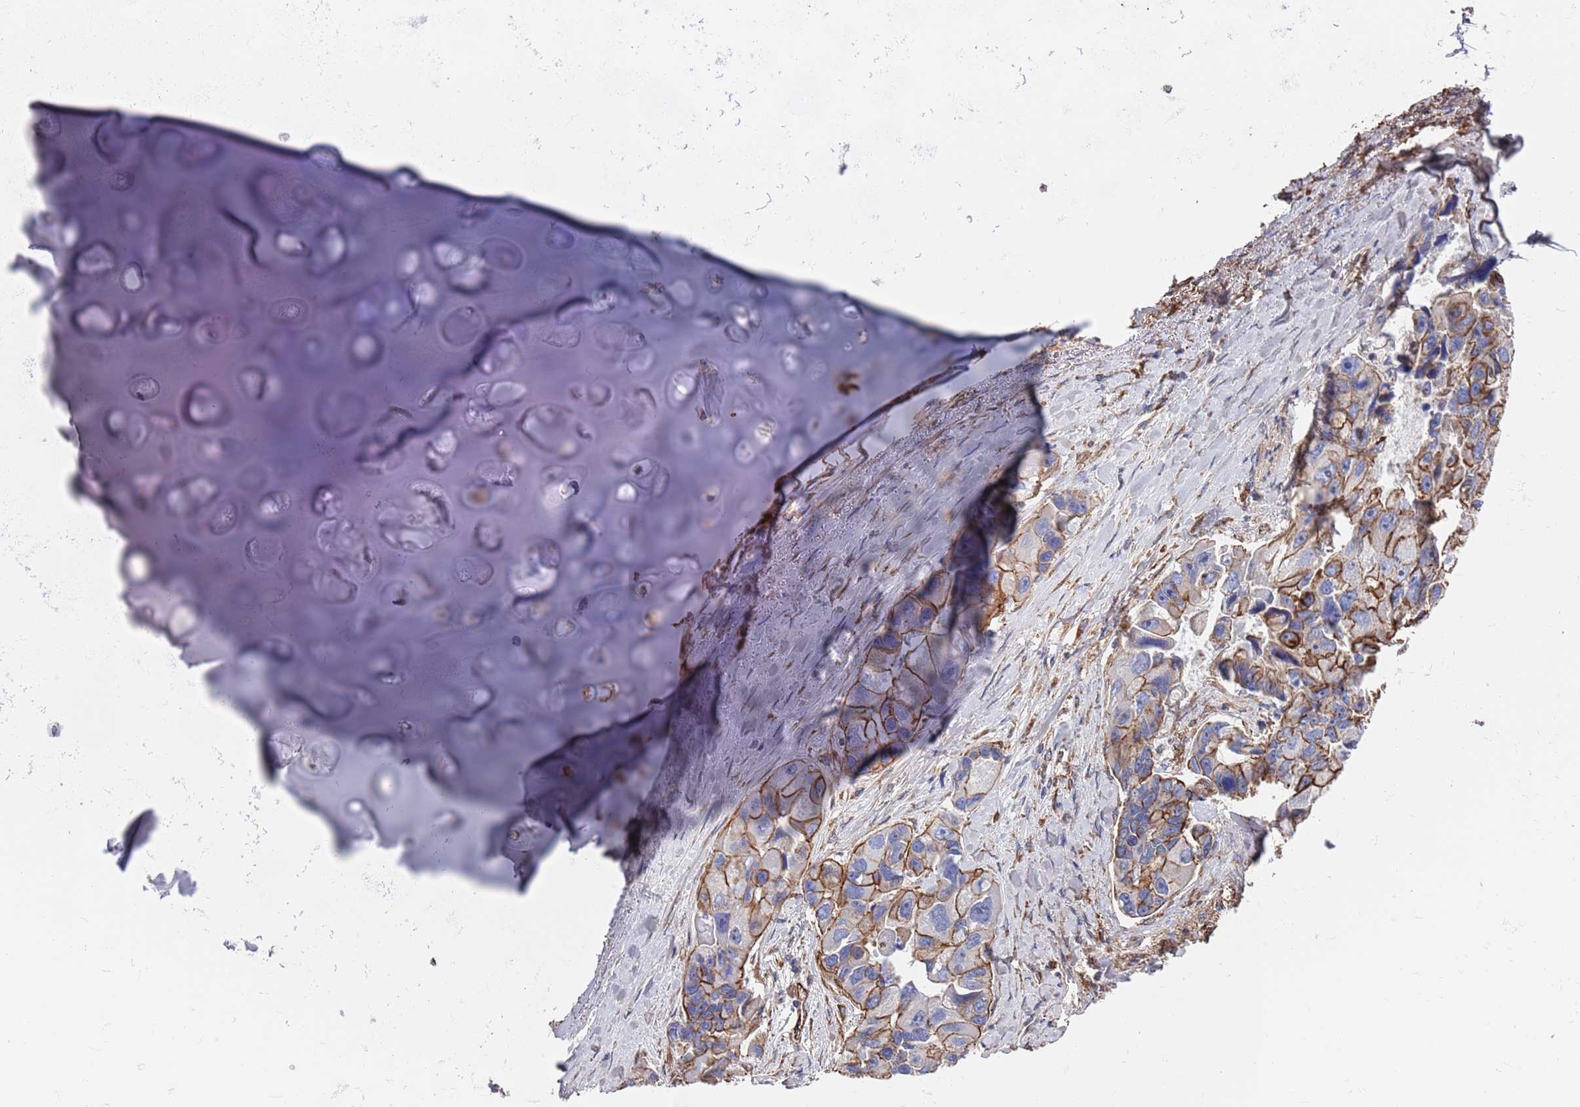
{"staining": {"intensity": "moderate", "quantity": ">75%", "location": "cytoplasmic/membranous"}, "tissue": "lung cancer", "cell_type": "Tumor cells", "image_type": "cancer", "snomed": [{"axis": "morphology", "description": "Adenocarcinoma, NOS"}, {"axis": "topography", "description": "Lung"}], "caption": "Protein positivity by immunohistochemistry (IHC) shows moderate cytoplasmic/membranous expression in approximately >75% of tumor cells in lung cancer (adenocarcinoma).", "gene": "JAKMIP2", "patient": {"sex": "female", "age": 54}}